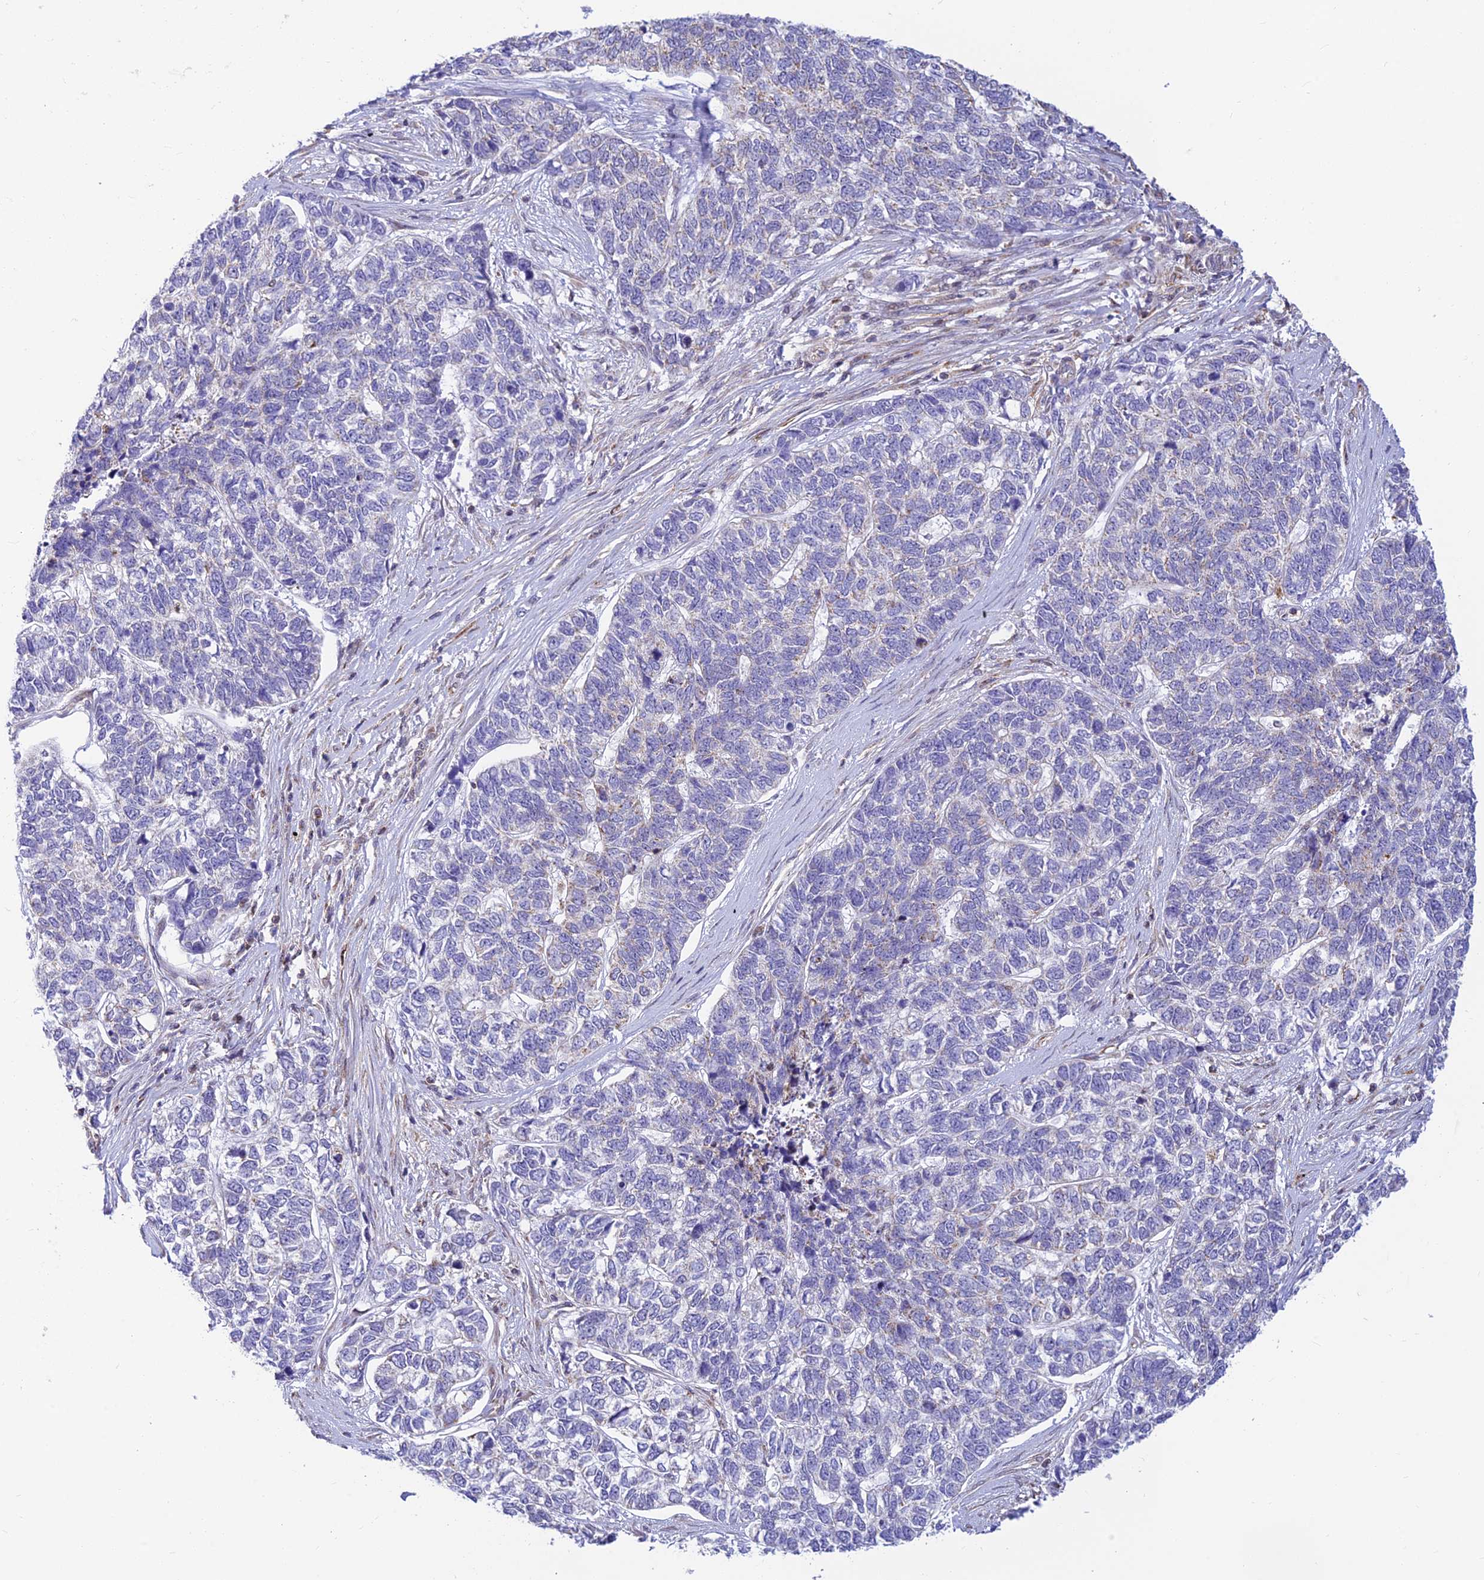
{"staining": {"intensity": "negative", "quantity": "none", "location": "none"}, "tissue": "skin cancer", "cell_type": "Tumor cells", "image_type": "cancer", "snomed": [{"axis": "morphology", "description": "Basal cell carcinoma"}, {"axis": "topography", "description": "Skin"}], "caption": "Immunohistochemistry (IHC) of human skin basal cell carcinoma exhibits no expression in tumor cells.", "gene": "LYSMD2", "patient": {"sex": "female", "age": 65}}